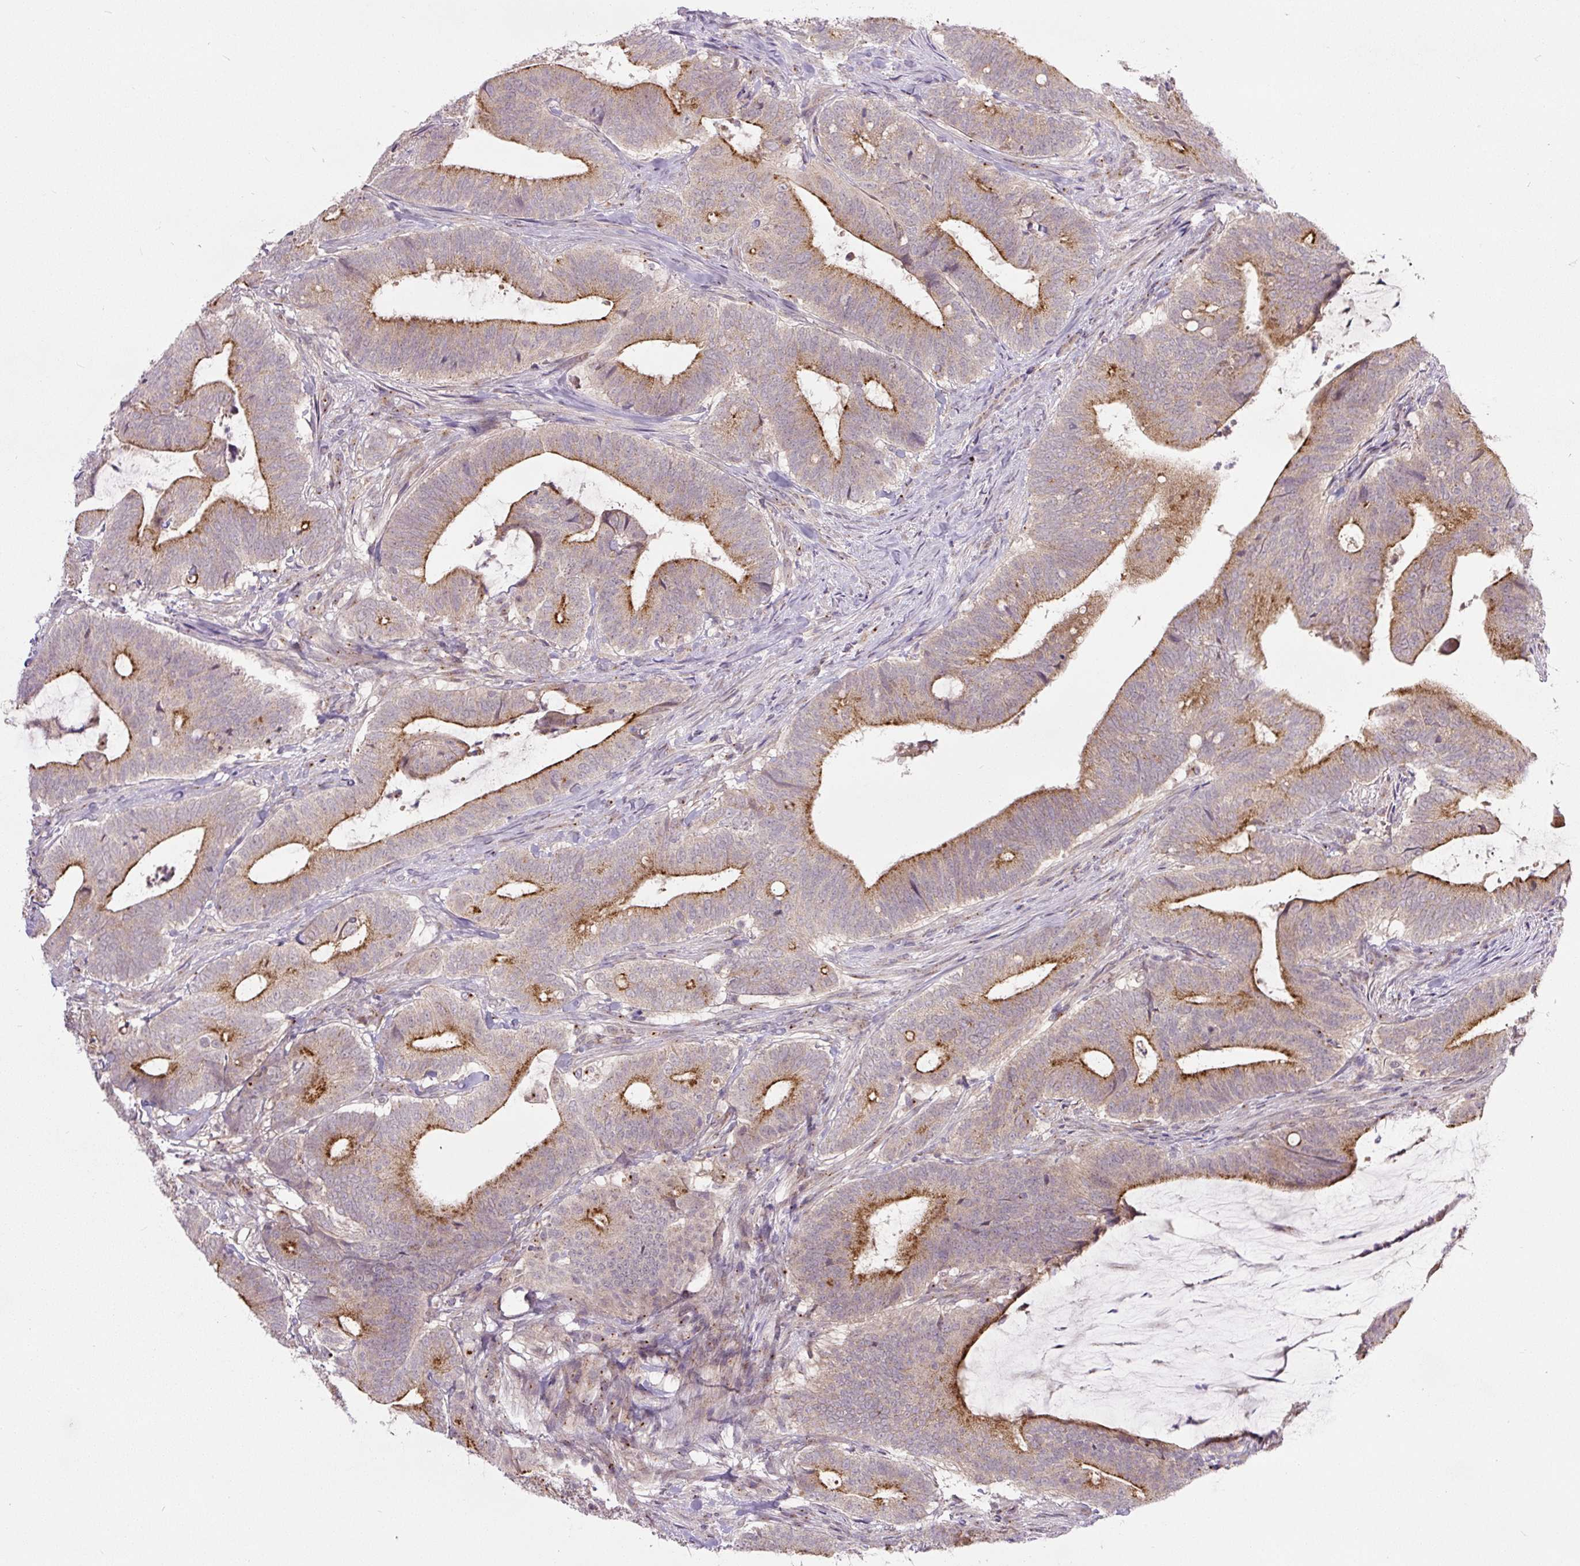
{"staining": {"intensity": "moderate", "quantity": "25%-75%", "location": "cytoplasmic/membranous"}, "tissue": "colorectal cancer", "cell_type": "Tumor cells", "image_type": "cancer", "snomed": [{"axis": "morphology", "description": "Adenocarcinoma, NOS"}, {"axis": "topography", "description": "Colon"}], "caption": "High-power microscopy captured an immunohistochemistry (IHC) histopathology image of colorectal adenocarcinoma, revealing moderate cytoplasmic/membranous positivity in approximately 25%-75% of tumor cells.", "gene": "PCM1", "patient": {"sex": "female", "age": 43}}